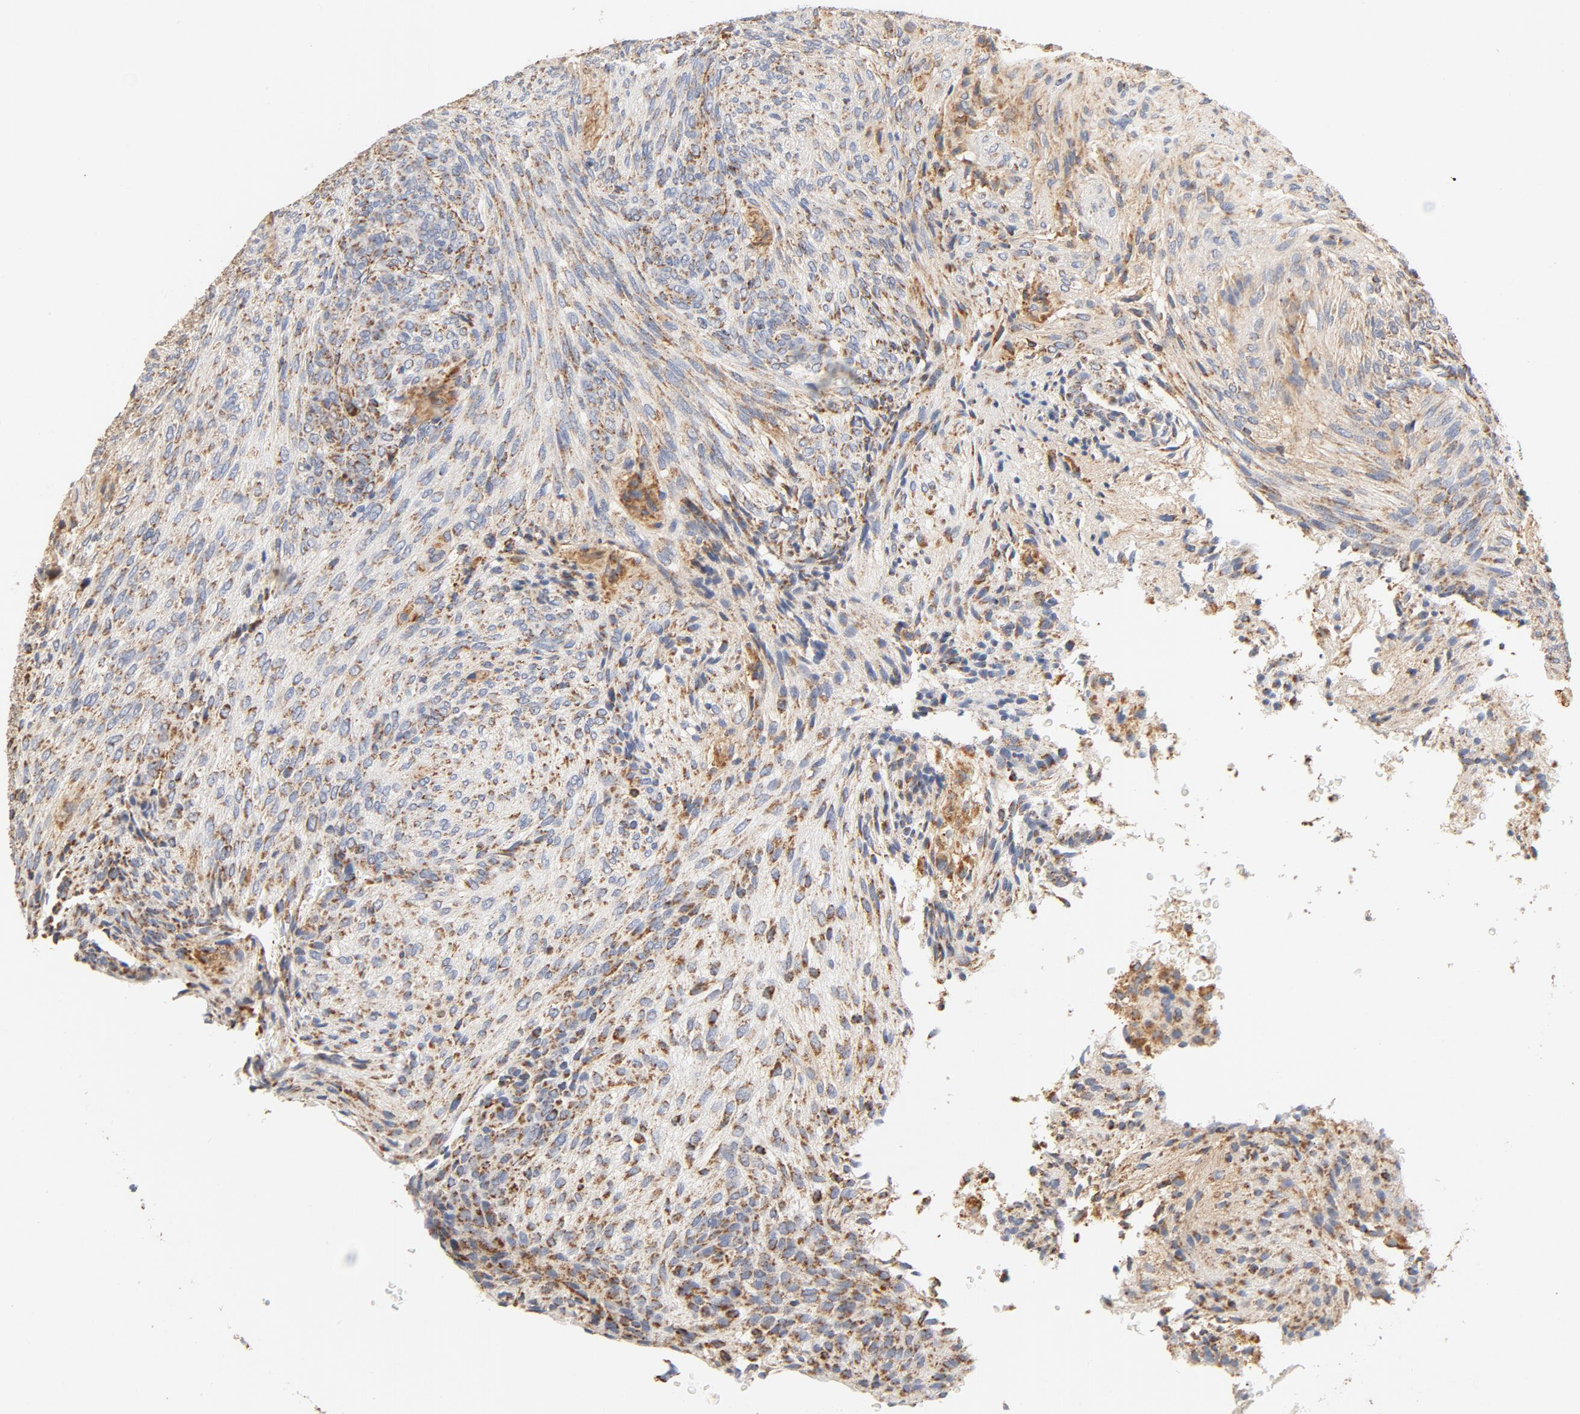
{"staining": {"intensity": "moderate", "quantity": ">75%", "location": "cytoplasmic/membranous"}, "tissue": "glioma", "cell_type": "Tumor cells", "image_type": "cancer", "snomed": [{"axis": "morphology", "description": "Glioma, malignant, High grade"}, {"axis": "topography", "description": "Cerebral cortex"}], "caption": "Immunohistochemistry (IHC) micrograph of neoplastic tissue: malignant glioma (high-grade) stained using immunohistochemistry (IHC) demonstrates medium levels of moderate protein expression localized specifically in the cytoplasmic/membranous of tumor cells, appearing as a cytoplasmic/membranous brown color.", "gene": "COX4I1", "patient": {"sex": "female", "age": 55}}